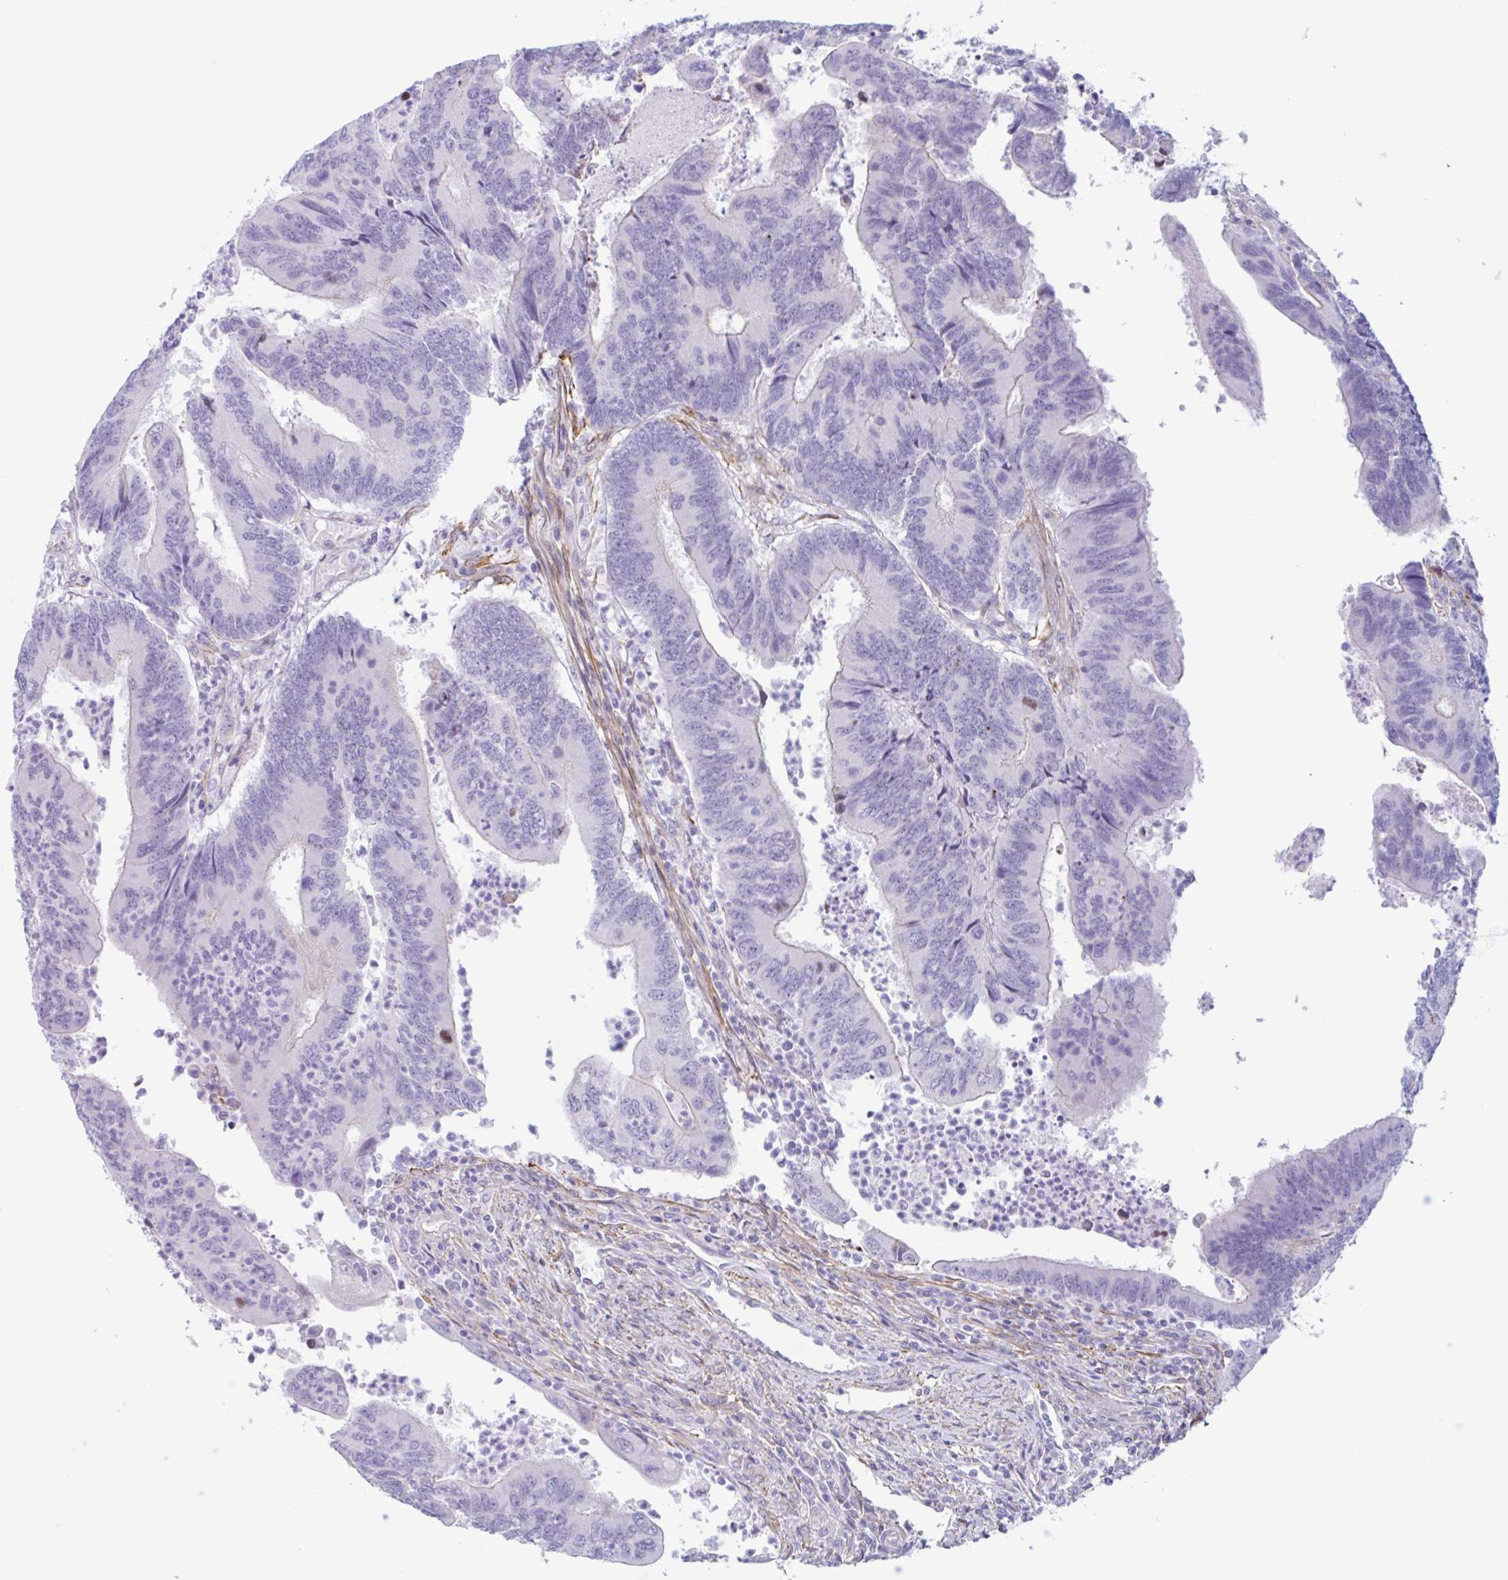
{"staining": {"intensity": "negative", "quantity": "none", "location": "none"}, "tissue": "colorectal cancer", "cell_type": "Tumor cells", "image_type": "cancer", "snomed": [{"axis": "morphology", "description": "Adenocarcinoma, NOS"}, {"axis": "topography", "description": "Colon"}], "caption": "Colorectal adenocarcinoma stained for a protein using immunohistochemistry (IHC) exhibits no positivity tumor cells.", "gene": "MYH10", "patient": {"sex": "female", "age": 67}}